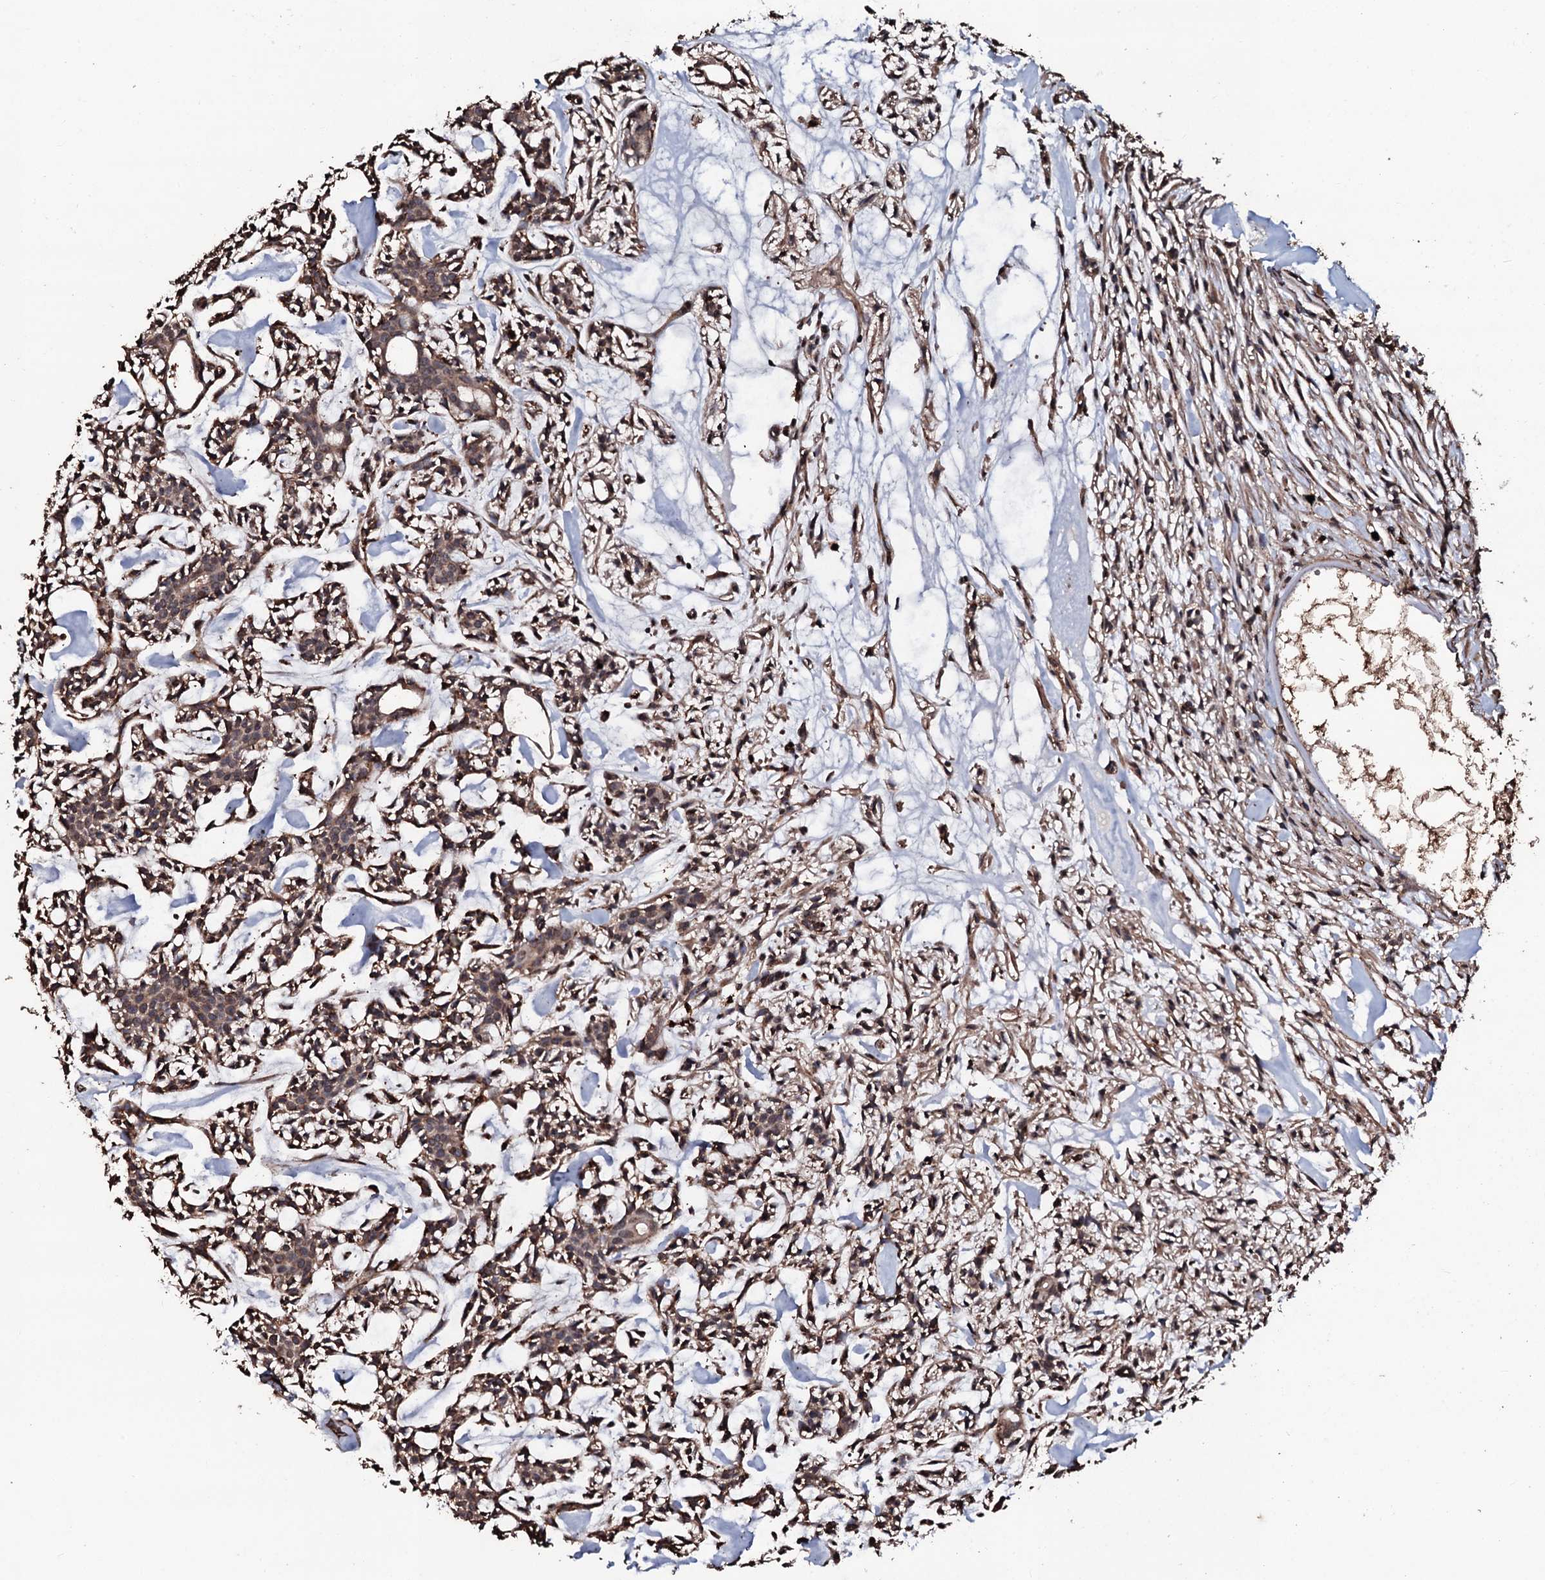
{"staining": {"intensity": "moderate", "quantity": ">75%", "location": "cytoplasmic/membranous"}, "tissue": "head and neck cancer", "cell_type": "Tumor cells", "image_type": "cancer", "snomed": [{"axis": "morphology", "description": "Adenocarcinoma, NOS"}, {"axis": "topography", "description": "Salivary gland"}, {"axis": "topography", "description": "Head-Neck"}], "caption": "Head and neck cancer stained for a protein demonstrates moderate cytoplasmic/membranous positivity in tumor cells.", "gene": "SDHAF2", "patient": {"sex": "male", "age": 55}}